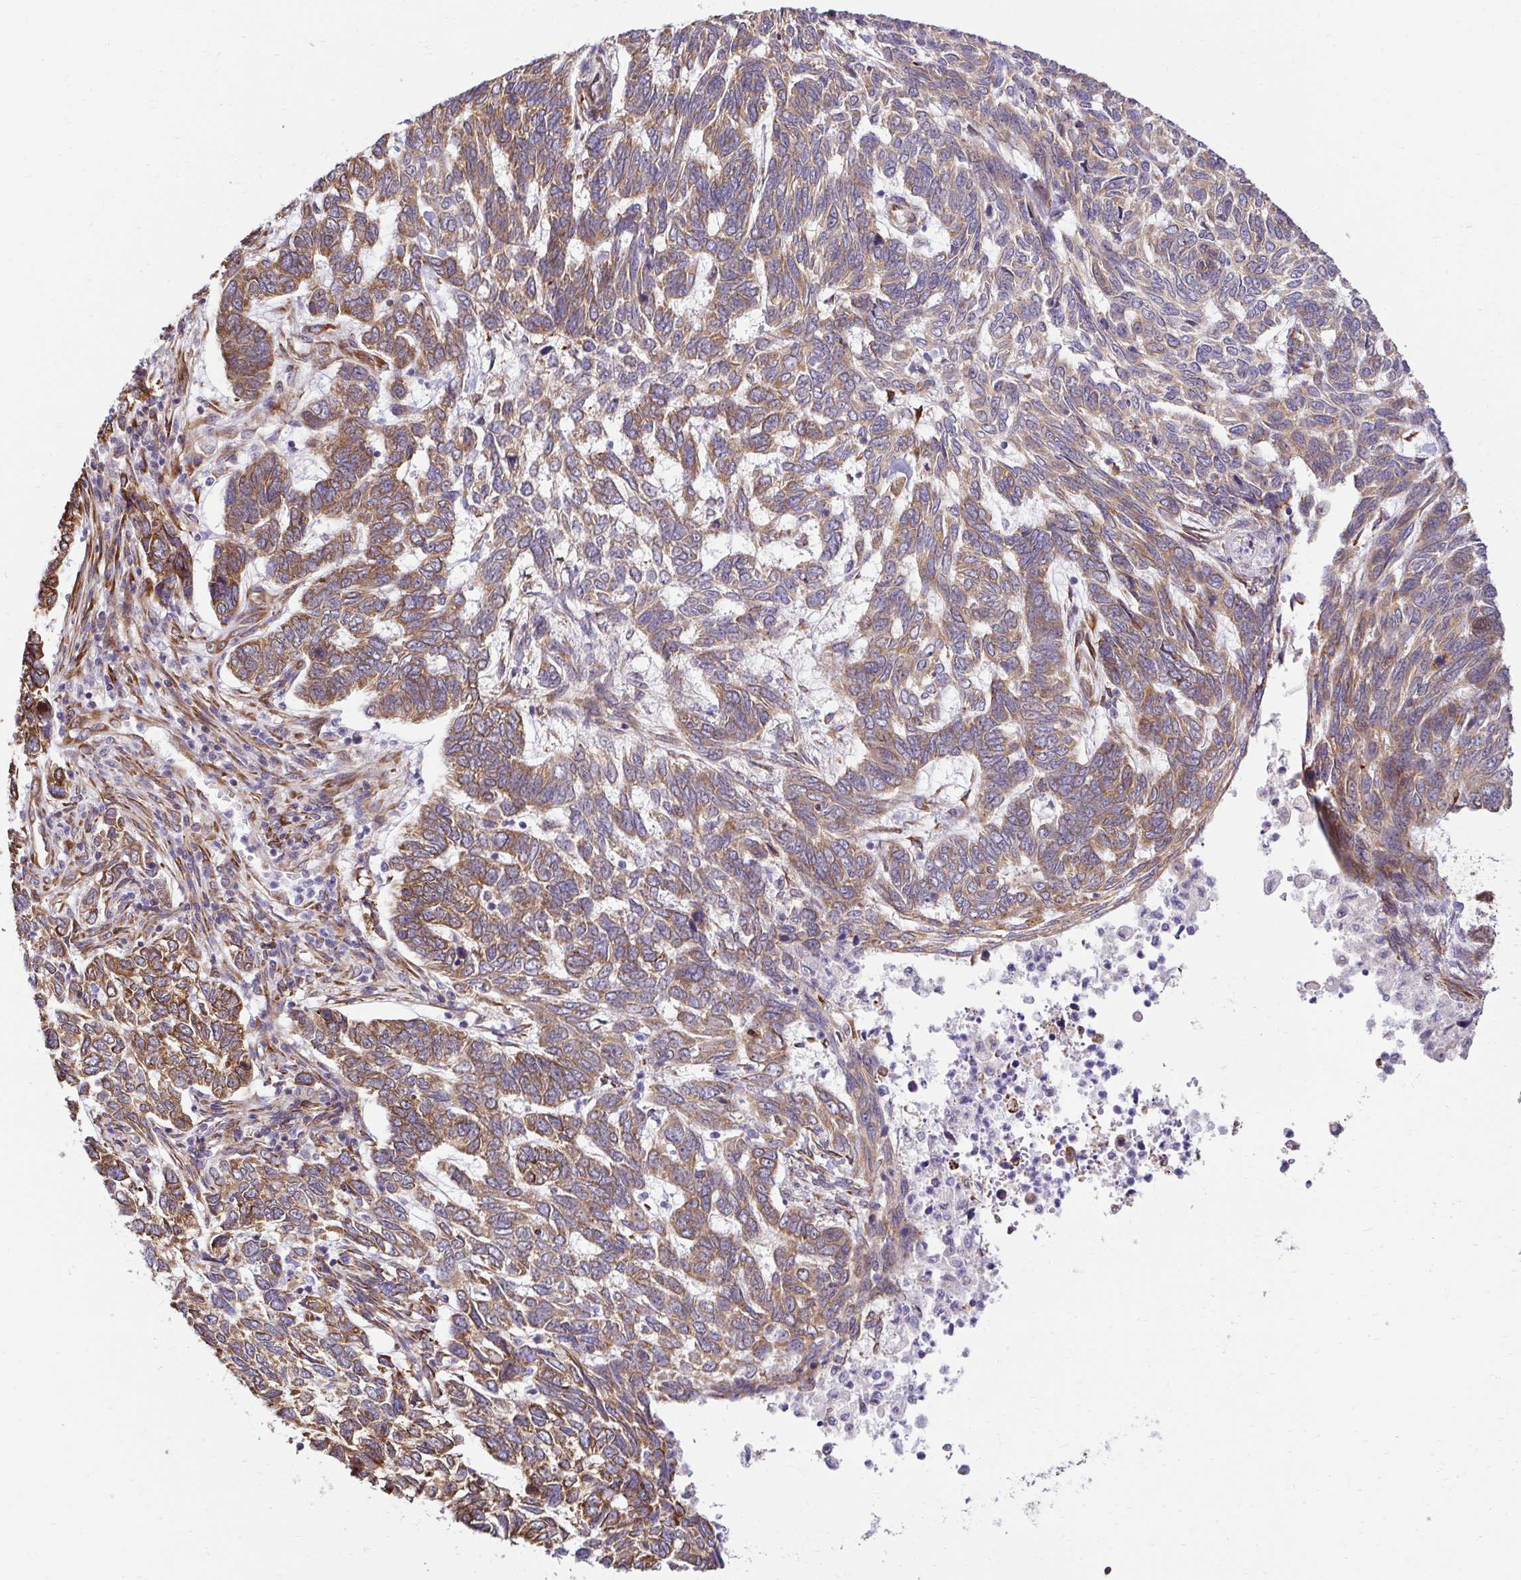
{"staining": {"intensity": "moderate", "quantity": ">75%", "location": "cytoplasmic/membranous"}, "tissue": "skin cancer", "cell_type": "Tumor cells", "image_type": "cancer", "snomed": [{"axis": "morphology", "description": "Basal cell carcinoma"}, {"axis": "topography", "description": "Skin"}], "caption": "Skin basal cell carcinoma stained with IHC demonstrates moderate cytoplasmic/membranous expression in about >75% of tumor cells.", "gene": "HPS1", "patient": {"sex": "female", "age": 65}}